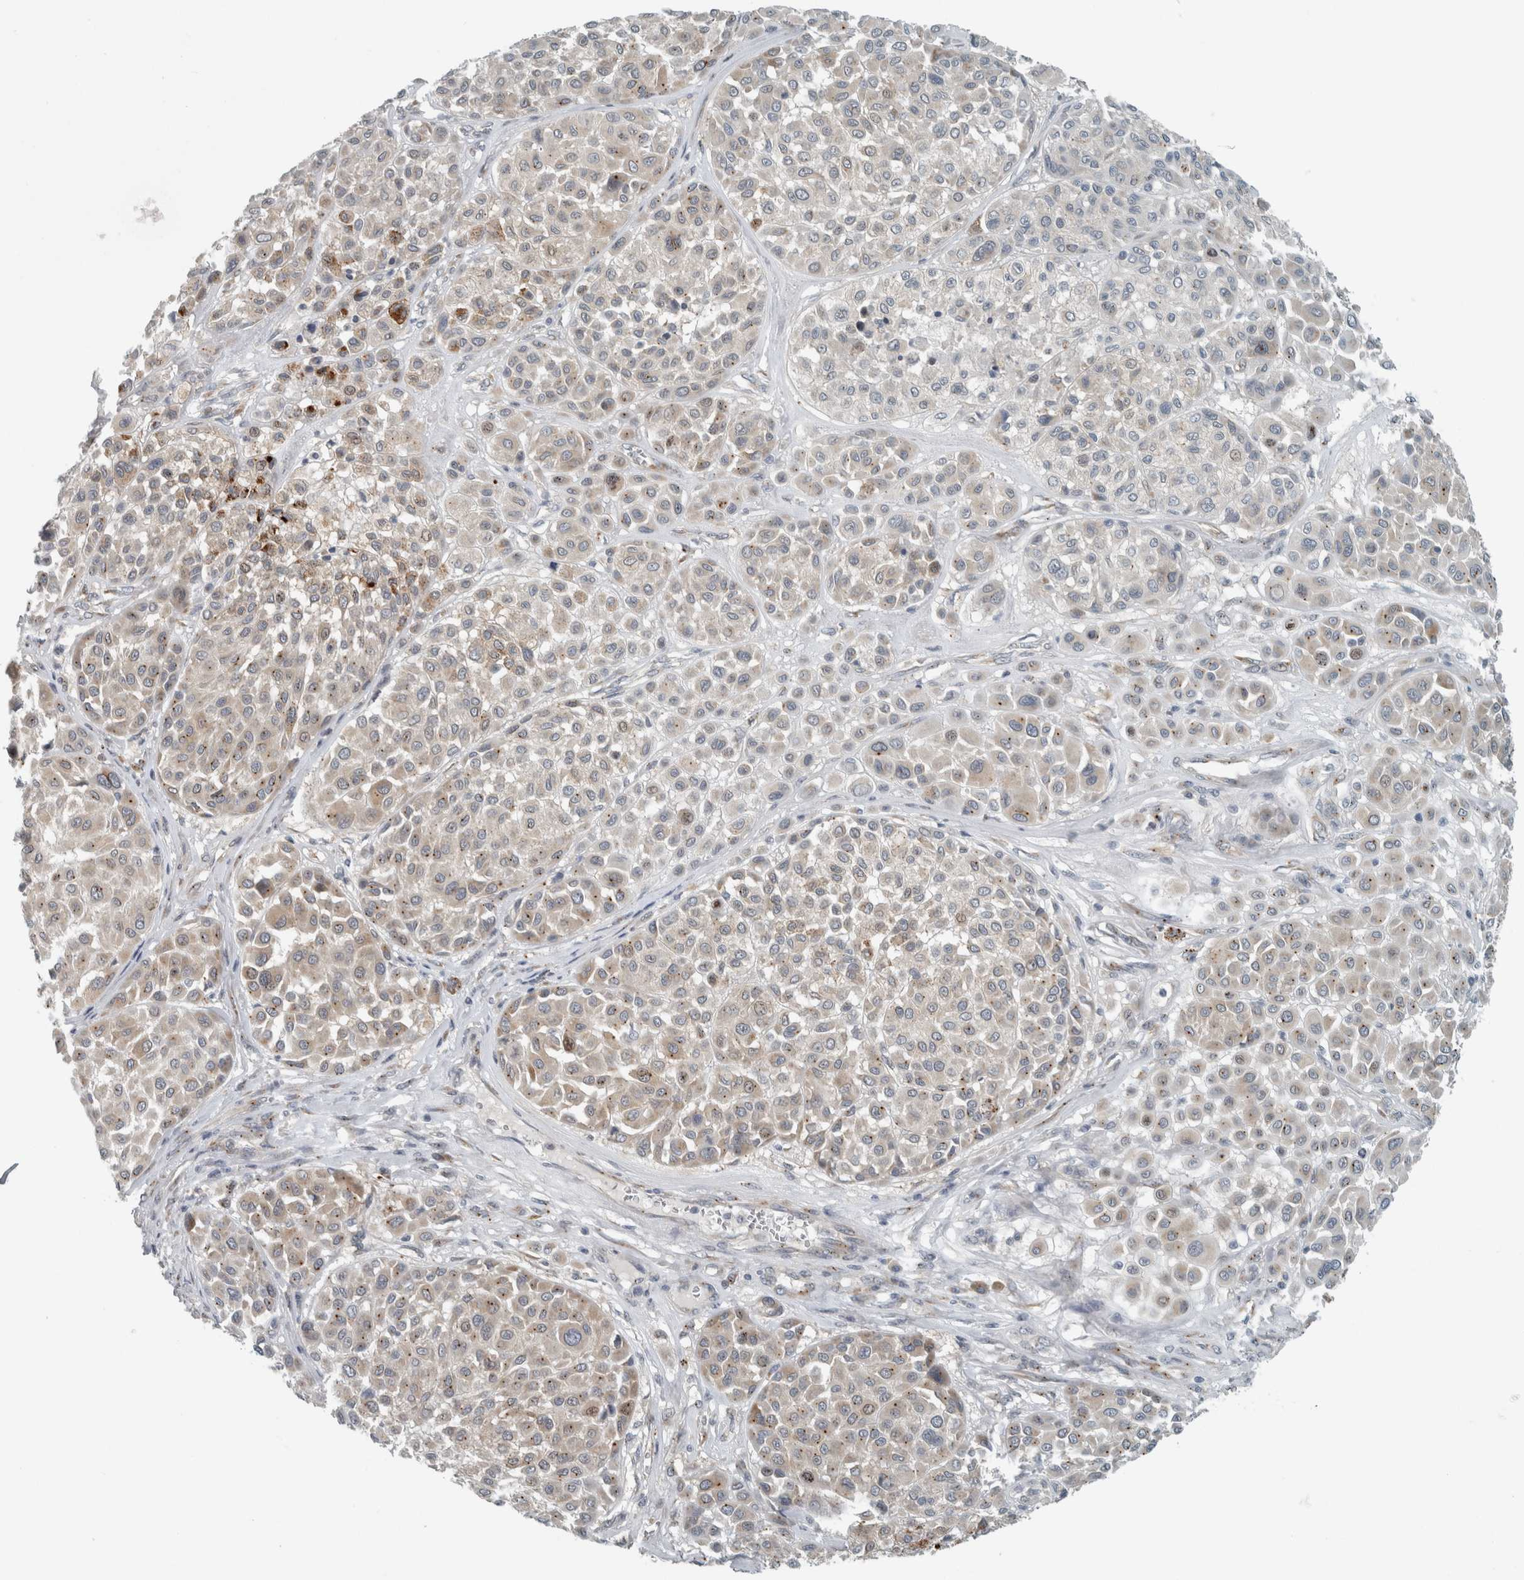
{"staining": {"intensity": "weak", "quantity": "<25%", "location": "cytoplasmic/membranous"}, "tissue": "melanoma", "cell_type": "Tumor cells", "image_type": "cancer", "snomed": [{"axis": "morphology", "description": "Malignant melanoma, Metastatic site"}, {"axis": "topography", "description": "Soft tissue"}], "caption": "Tumor cells are negative for brown protein staining in malignant melanoma (metastatic site).", "gene": "KIF1C", "patient": {"sex": "male", "age": 41}}